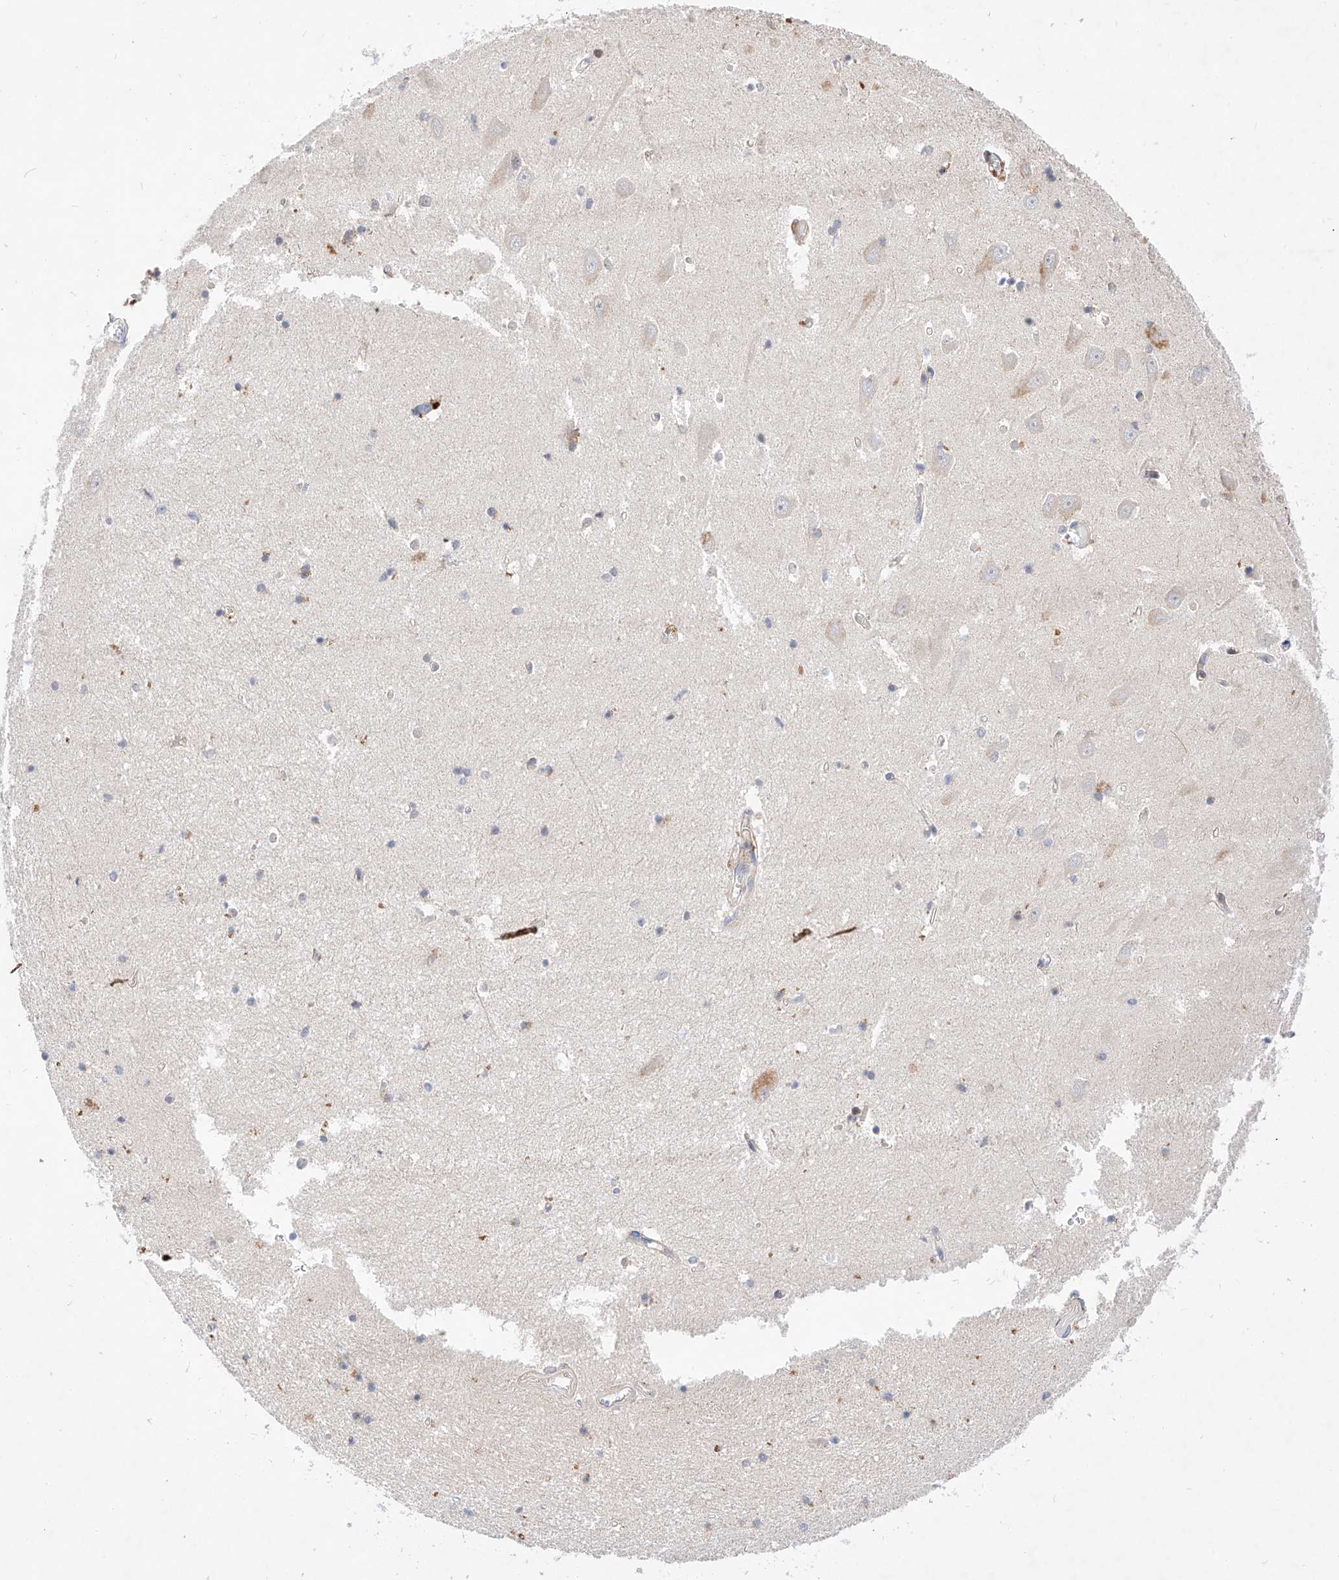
{"staining": {"intensity": "moderate", "quantity": "<25%", "location": "cytoplasmic/membranous"}, "tissue": "hippocampus", "cell_type": "Glial cells", "image_type": "normal", "snomed": [{"axis": "morphology", "description": "Normal tissue, NOS"}, {"axis": "topography", "description": "Hippocampus"}], "caption": "Immunohistochemical staining of normal human hippocampus reveals low levels of moderate cytoplasmic/membranous positivity in approximately <25% of glial cells.", "gene": "OSGEPL1", "patient": {"sex": "male", "age": 70}}